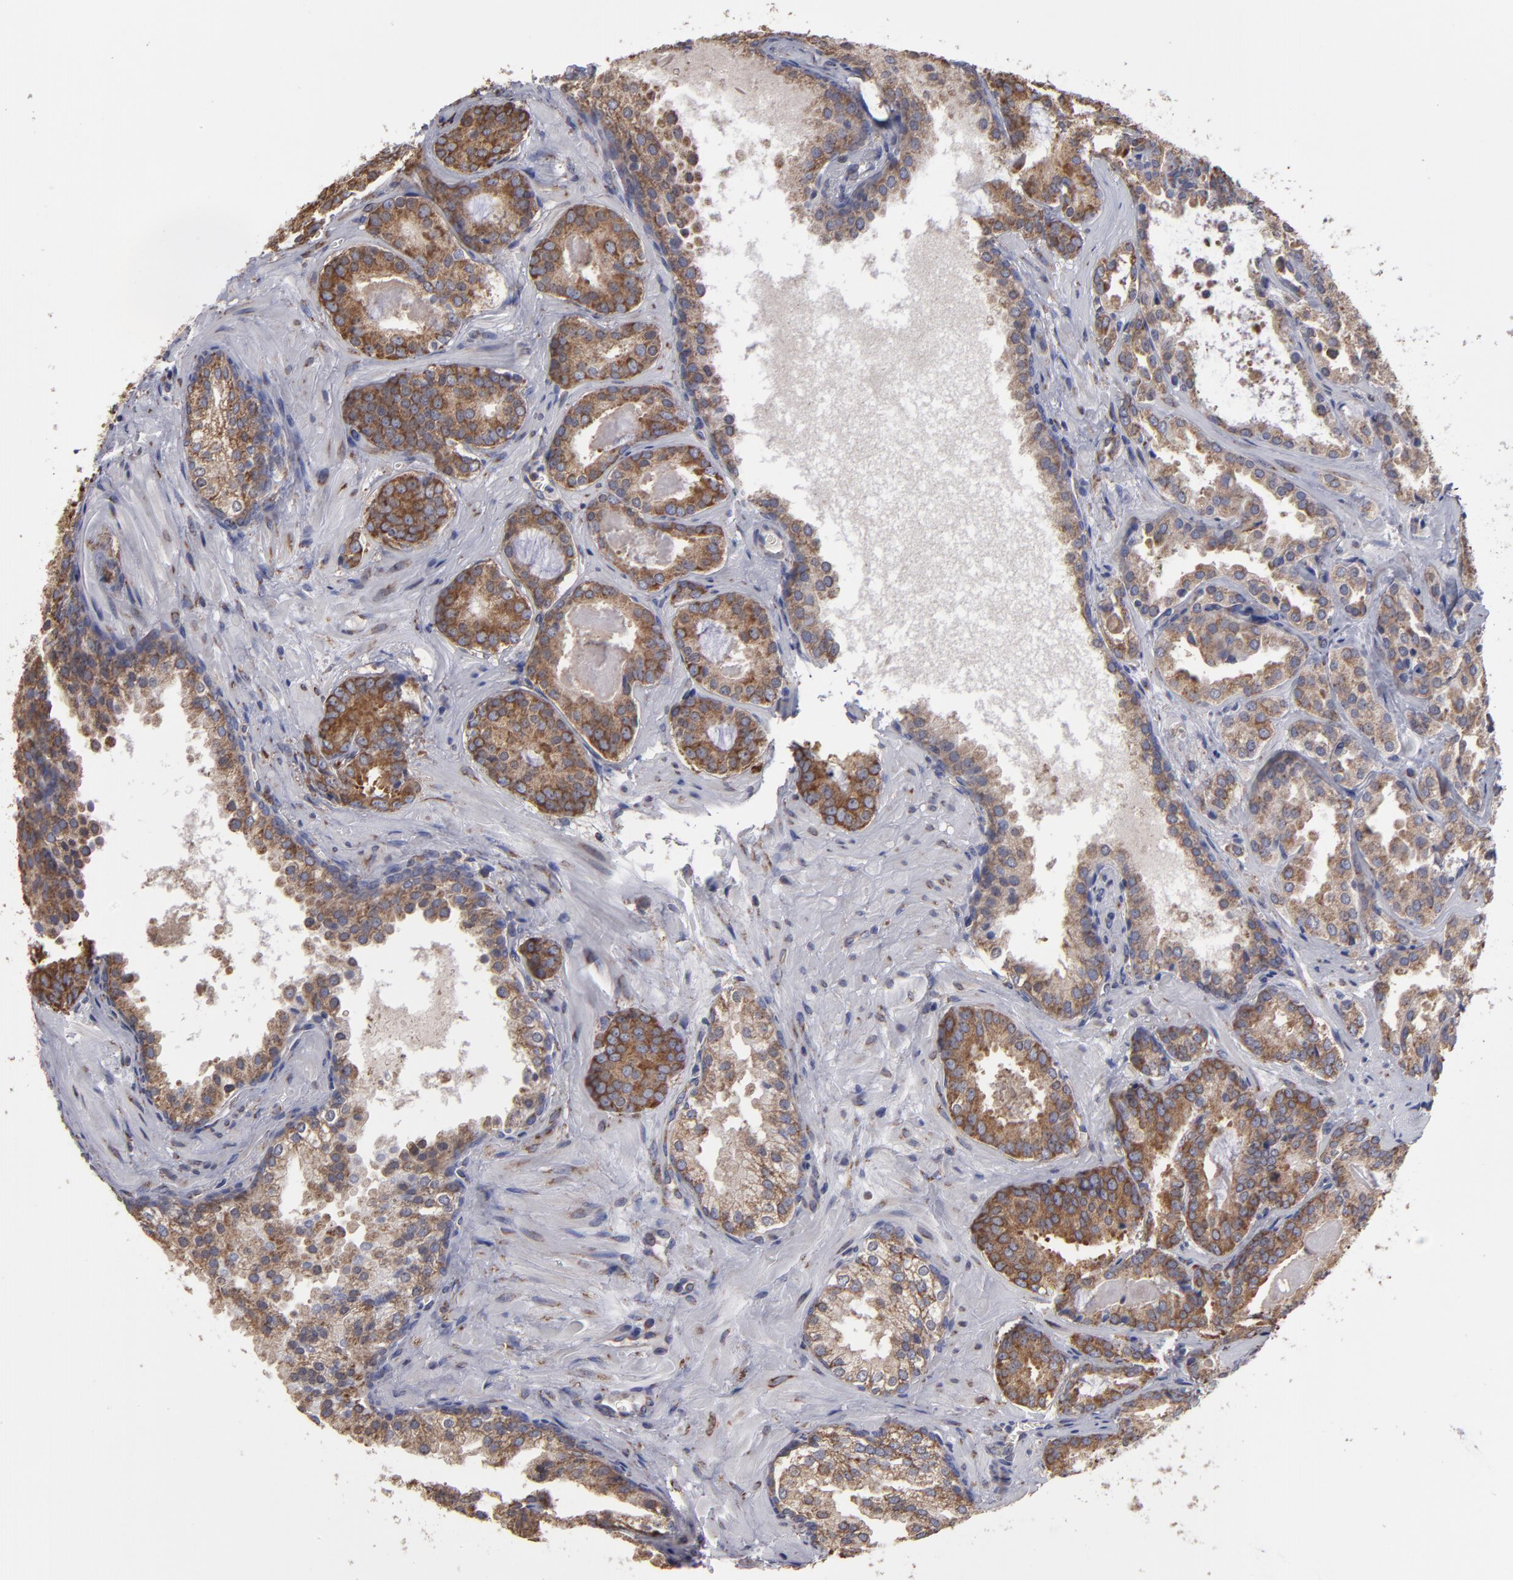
{"staining": {"intensity": "moderate", "quantity": ">75%", "location": "cytoplasmic/membranous"}, "tissue": "prostate cancer", "cell_type": "Tumor cells", "image_type": "cancer", "snomed": [{"axis": "morphology", "description": "Adenocarcinoma, Medium grade"}, {"axis": "topography", "description": "Prostate"}], "caption": "Immunohistochemical staining of prostate medium-grade adenocarcinoma exhibits moderate cytoplasmic/membranous protein expression in approximately >75% of tumor cells. The staining was performed using DAB (3,3'-diaminobenzidine), with brown indicating positive protein expression. Nuclei are stained blue with hematoxylin.", "gene": "SND1", "patient": {"sex": "male", "age": 64}}